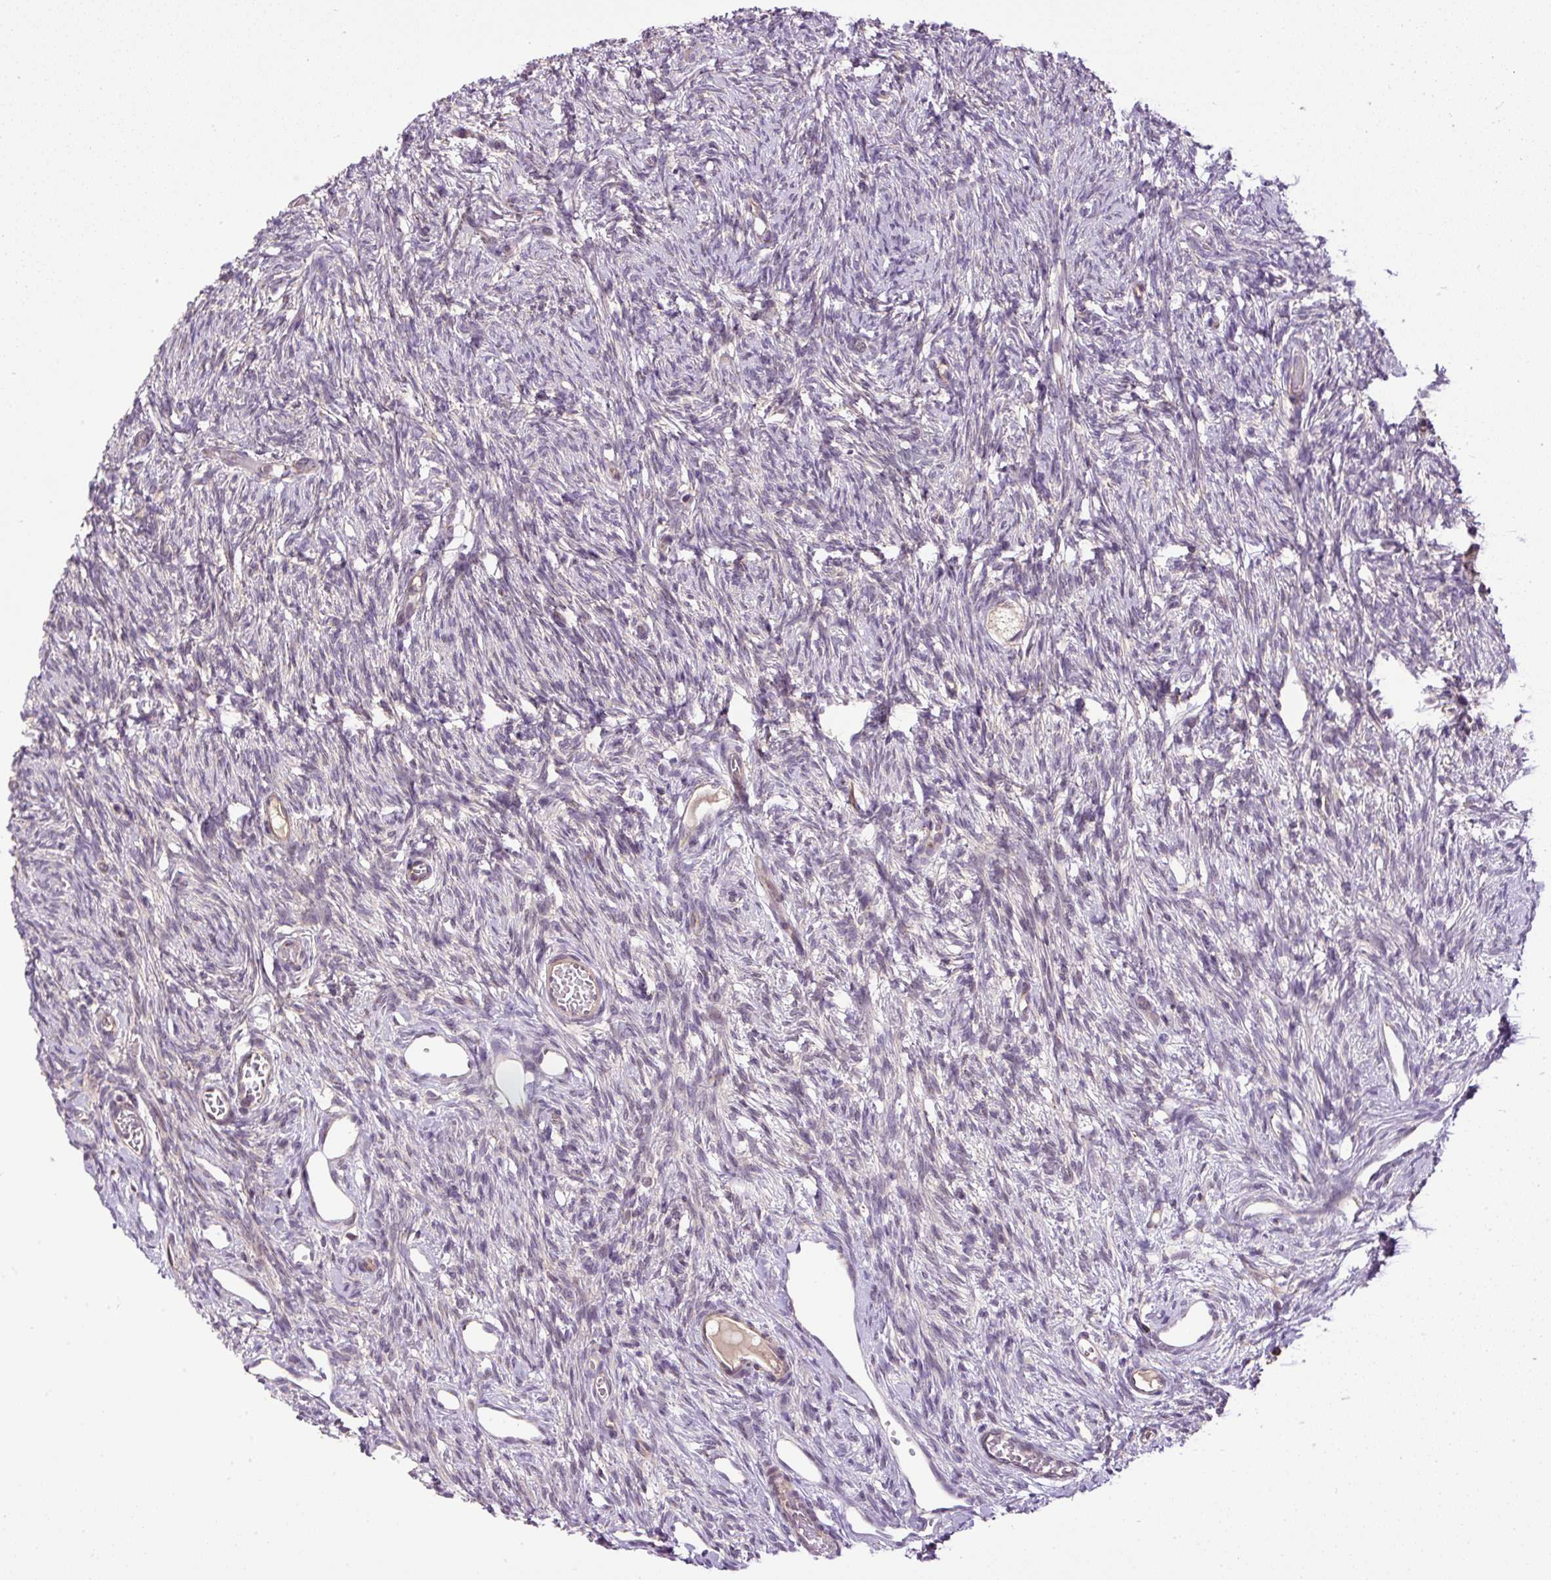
{"staining": {"intensity": "weak", "quantity": ">75%", "location": "cytoplasmic/membranous"}, "tissue": "ovary", "cell_type": "Follicle cells", "image_type": "normal", "snomed": [{"axis": "morphology", "description": "Normal tissue, NOS"}, {"axis": "topography", "description": "Ovary"}], "caption": "The image shows immunohistochemical staining of unremarkable ovary. There is weak cytoplasmic/membranous expression is present in about >75% of follicle cells. (IHC, brightfield microscopy, high magnification).", "gene": "ZNF547", "patient": {"sex": "female", "age": 33}}